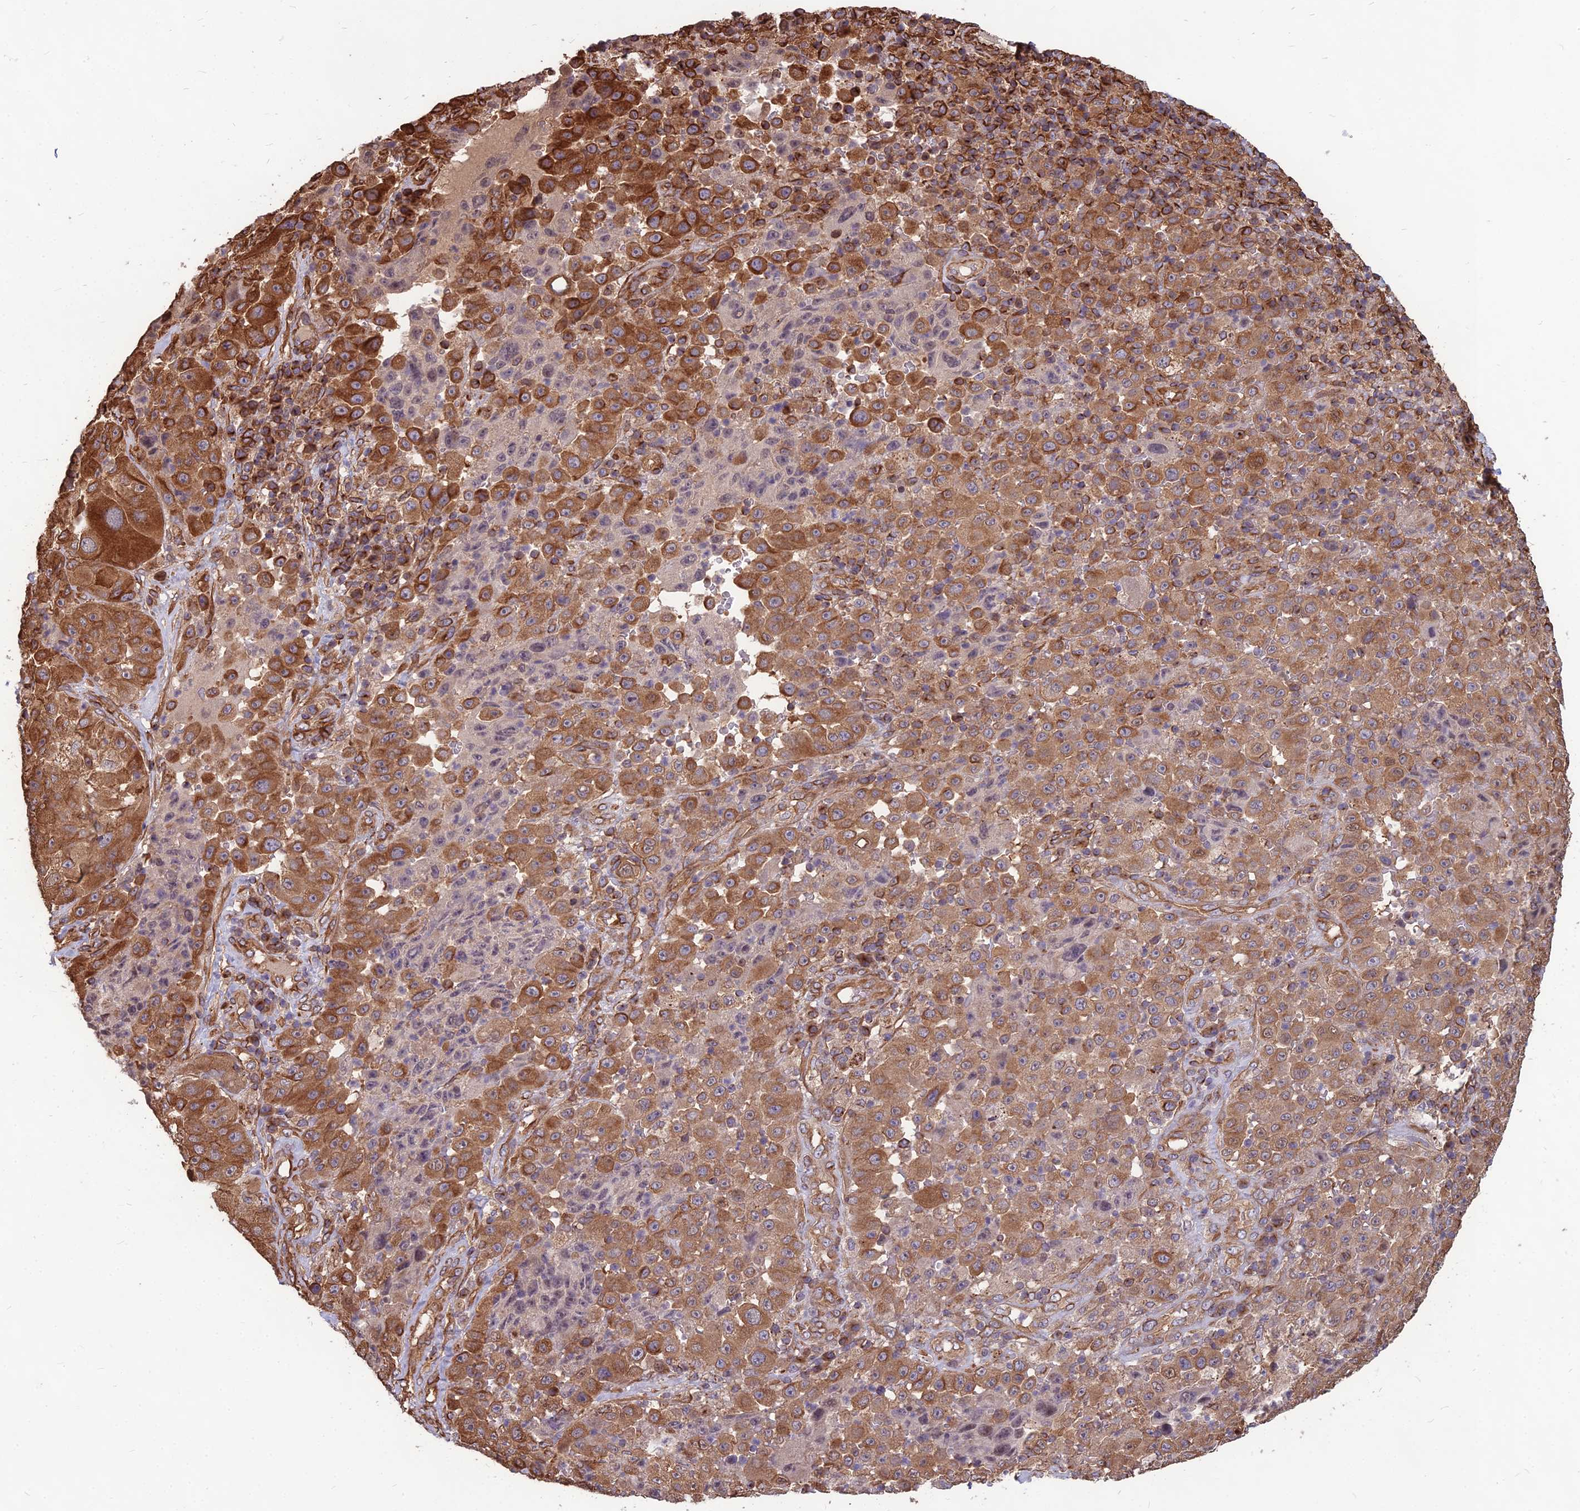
{"staining": {"intensity": "strong", "quantity": ">75%", "location": "cytoplasmic/membranous"}, "tissue": "melanoma", "cell_type": "Tumor cells", "image_type": "cancer", "snomed": [{"axis": "morphology", "description": "Malignant melanoma, Metastatic site"}, {"axis": "topography", "description": "Lymph node"}], "caption": "About >75% of tumor cells in melanoma display strong cytoplasmic/membranous protein staining as visualized by brown immunohistochemical staining.", "gene": "LSM6", "patient": {"sex": "male", "age": 62}}